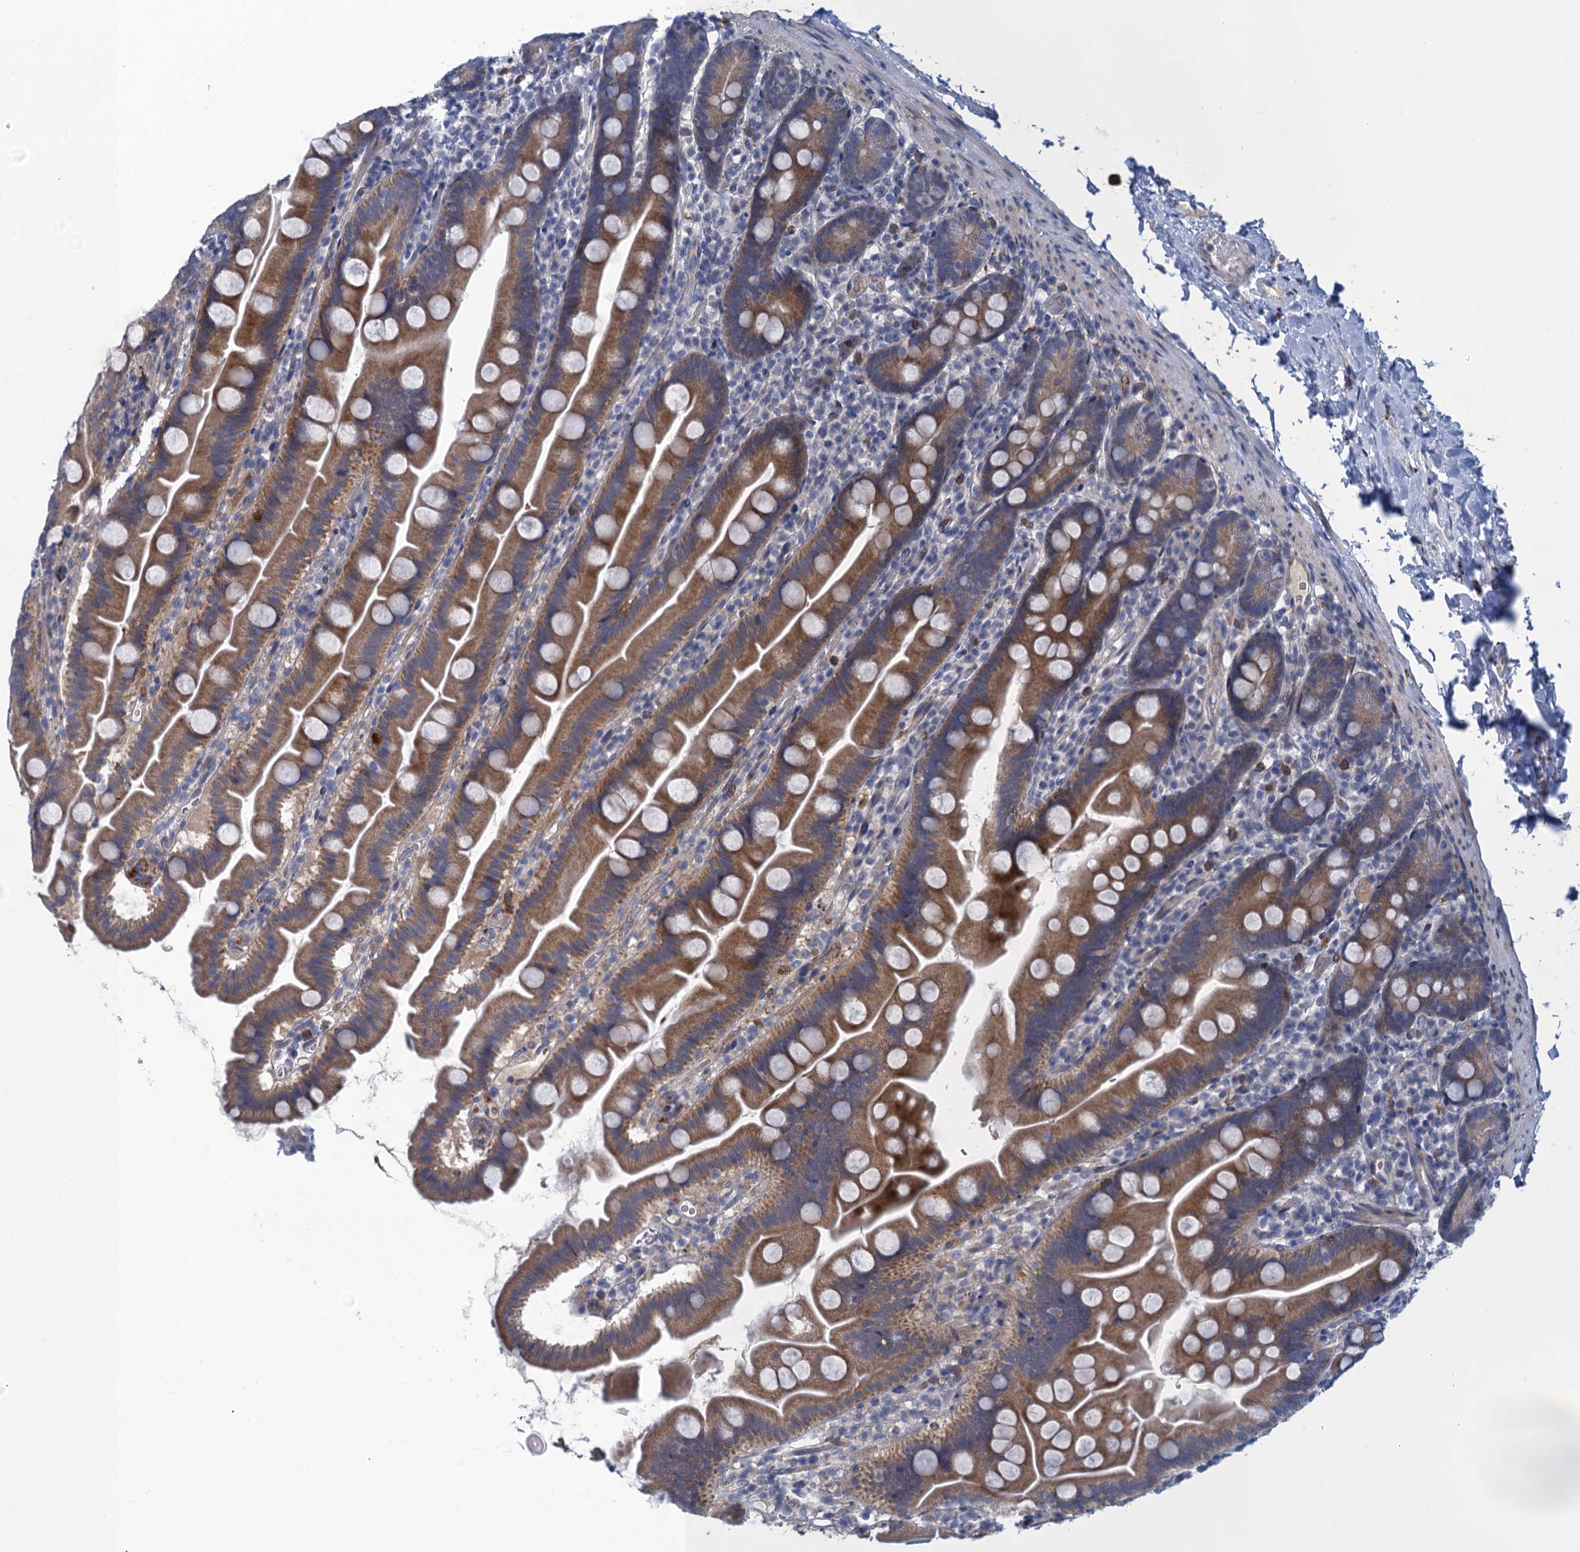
{"staining": {"intensity": "moderate", "quantity": ">75%", "location": "cytoplasmic/membranous"}, "tissue": "small intestine", "cell_type": "Glandular cells", "image_type": "normal", "snomed": [{"axis": "morphology", "description": "Normal tissue, NOS"}, {"axis": "topography", "description": "Small intestine"}], "caption": "Brown immunohistochemical staining in normal human small intestine exhibits moderate cytoplasmic/membranous staining in approximately >75% of glandular cells.", "gene": "SCEL", "patient": {"sex": "female", "age": 68}}